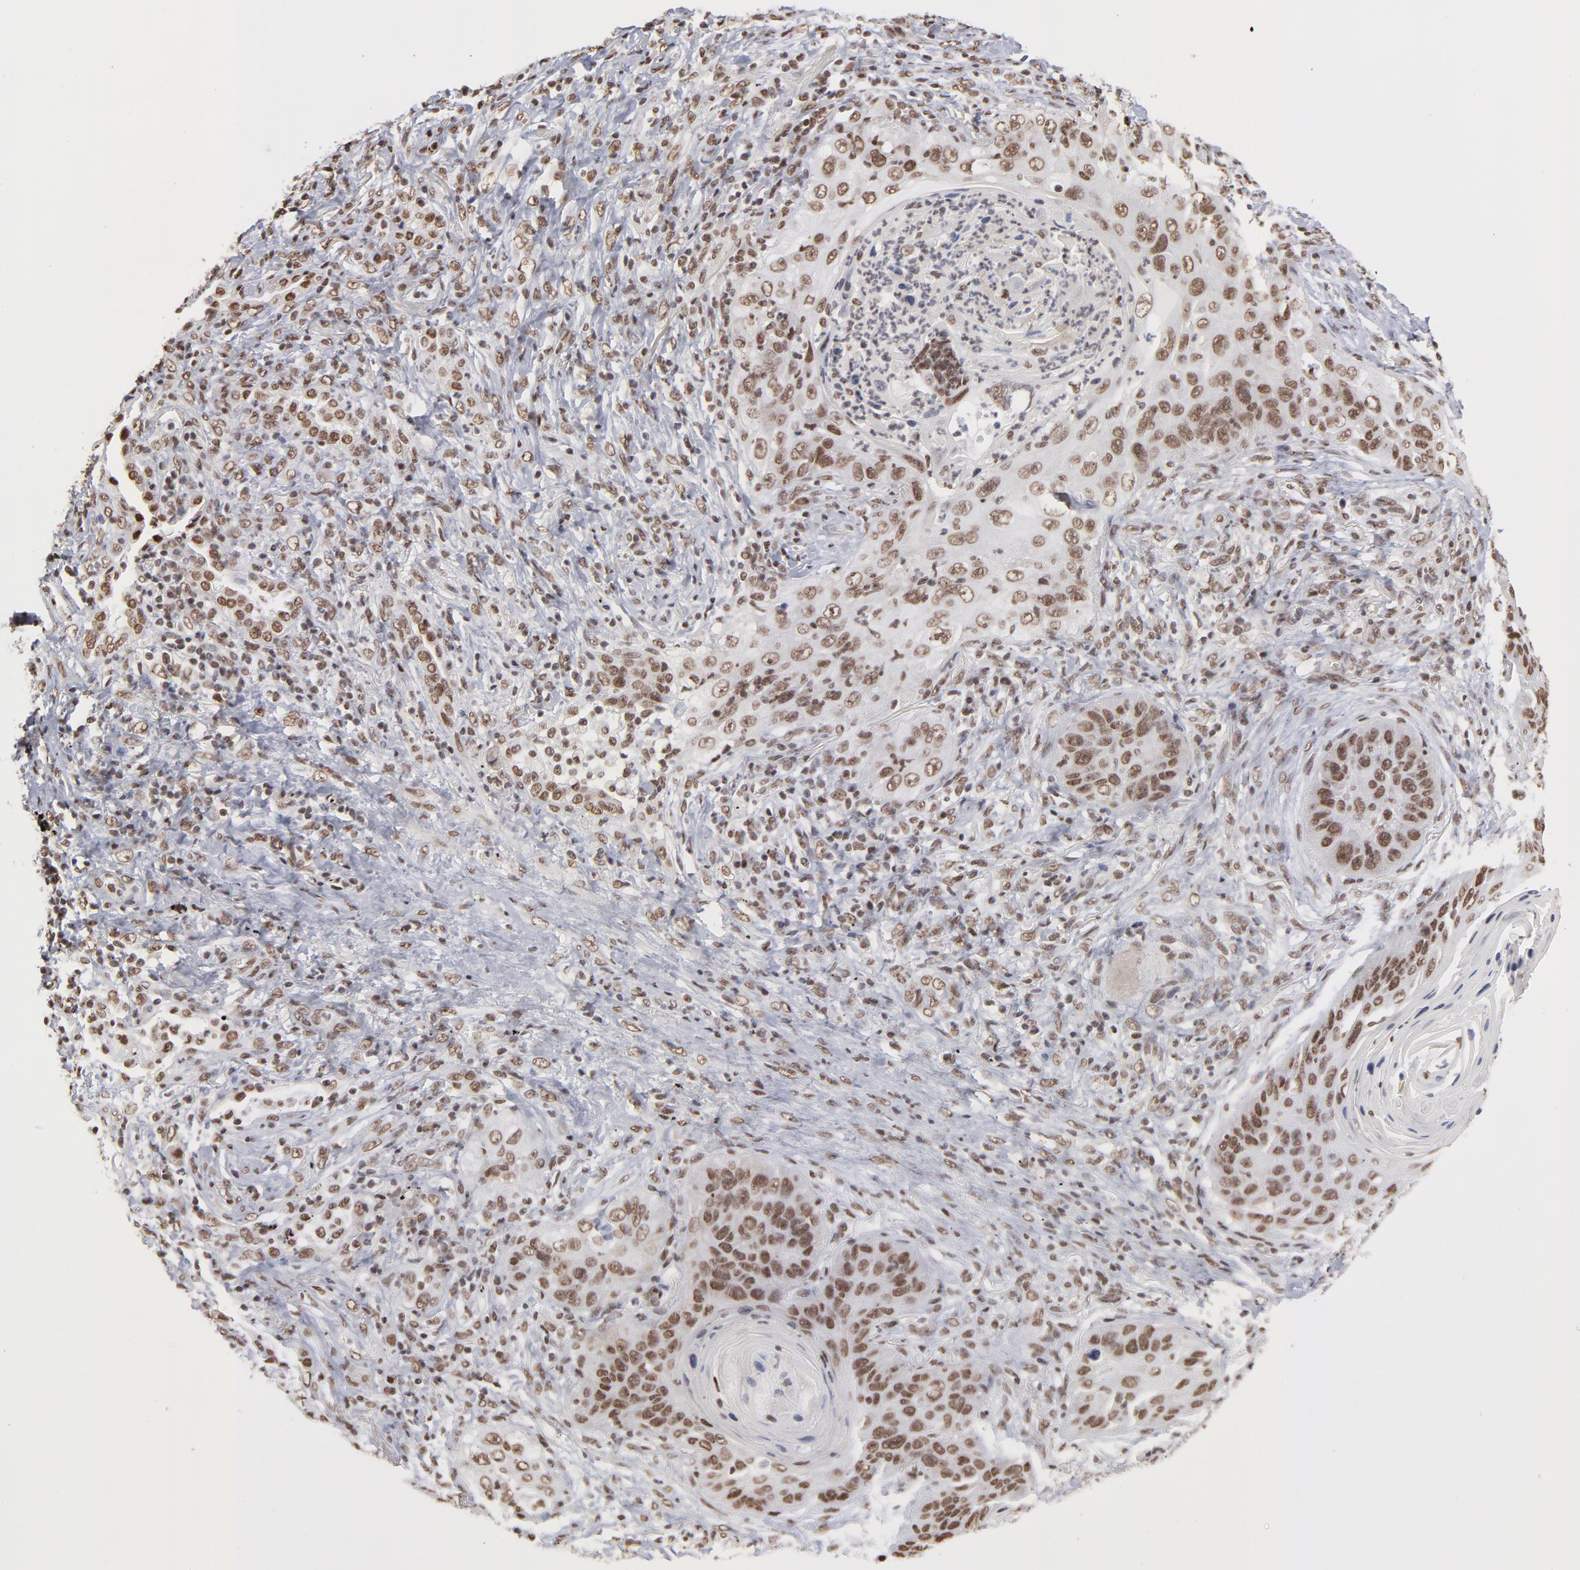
{"staining": {"intensity": "moderate", "quantity": ">75%", "location": "nuclear"}, "tissue": "lung cancer", "cell_type": "Tumor cells", "image_type": "cancer", "snomed": [{"axis": "morphology", "description": "Squamous cell carcinoma, NOS"}, {"axis": "topography", "description": "Lung"}], "caption": "A brown stain shows moderate nuclear expression of a protein in lung cancer (squamous cell carcinoma) tumor cells.", "gene": "ZNF3", "patient": {"sex": "female", "age": 67}}